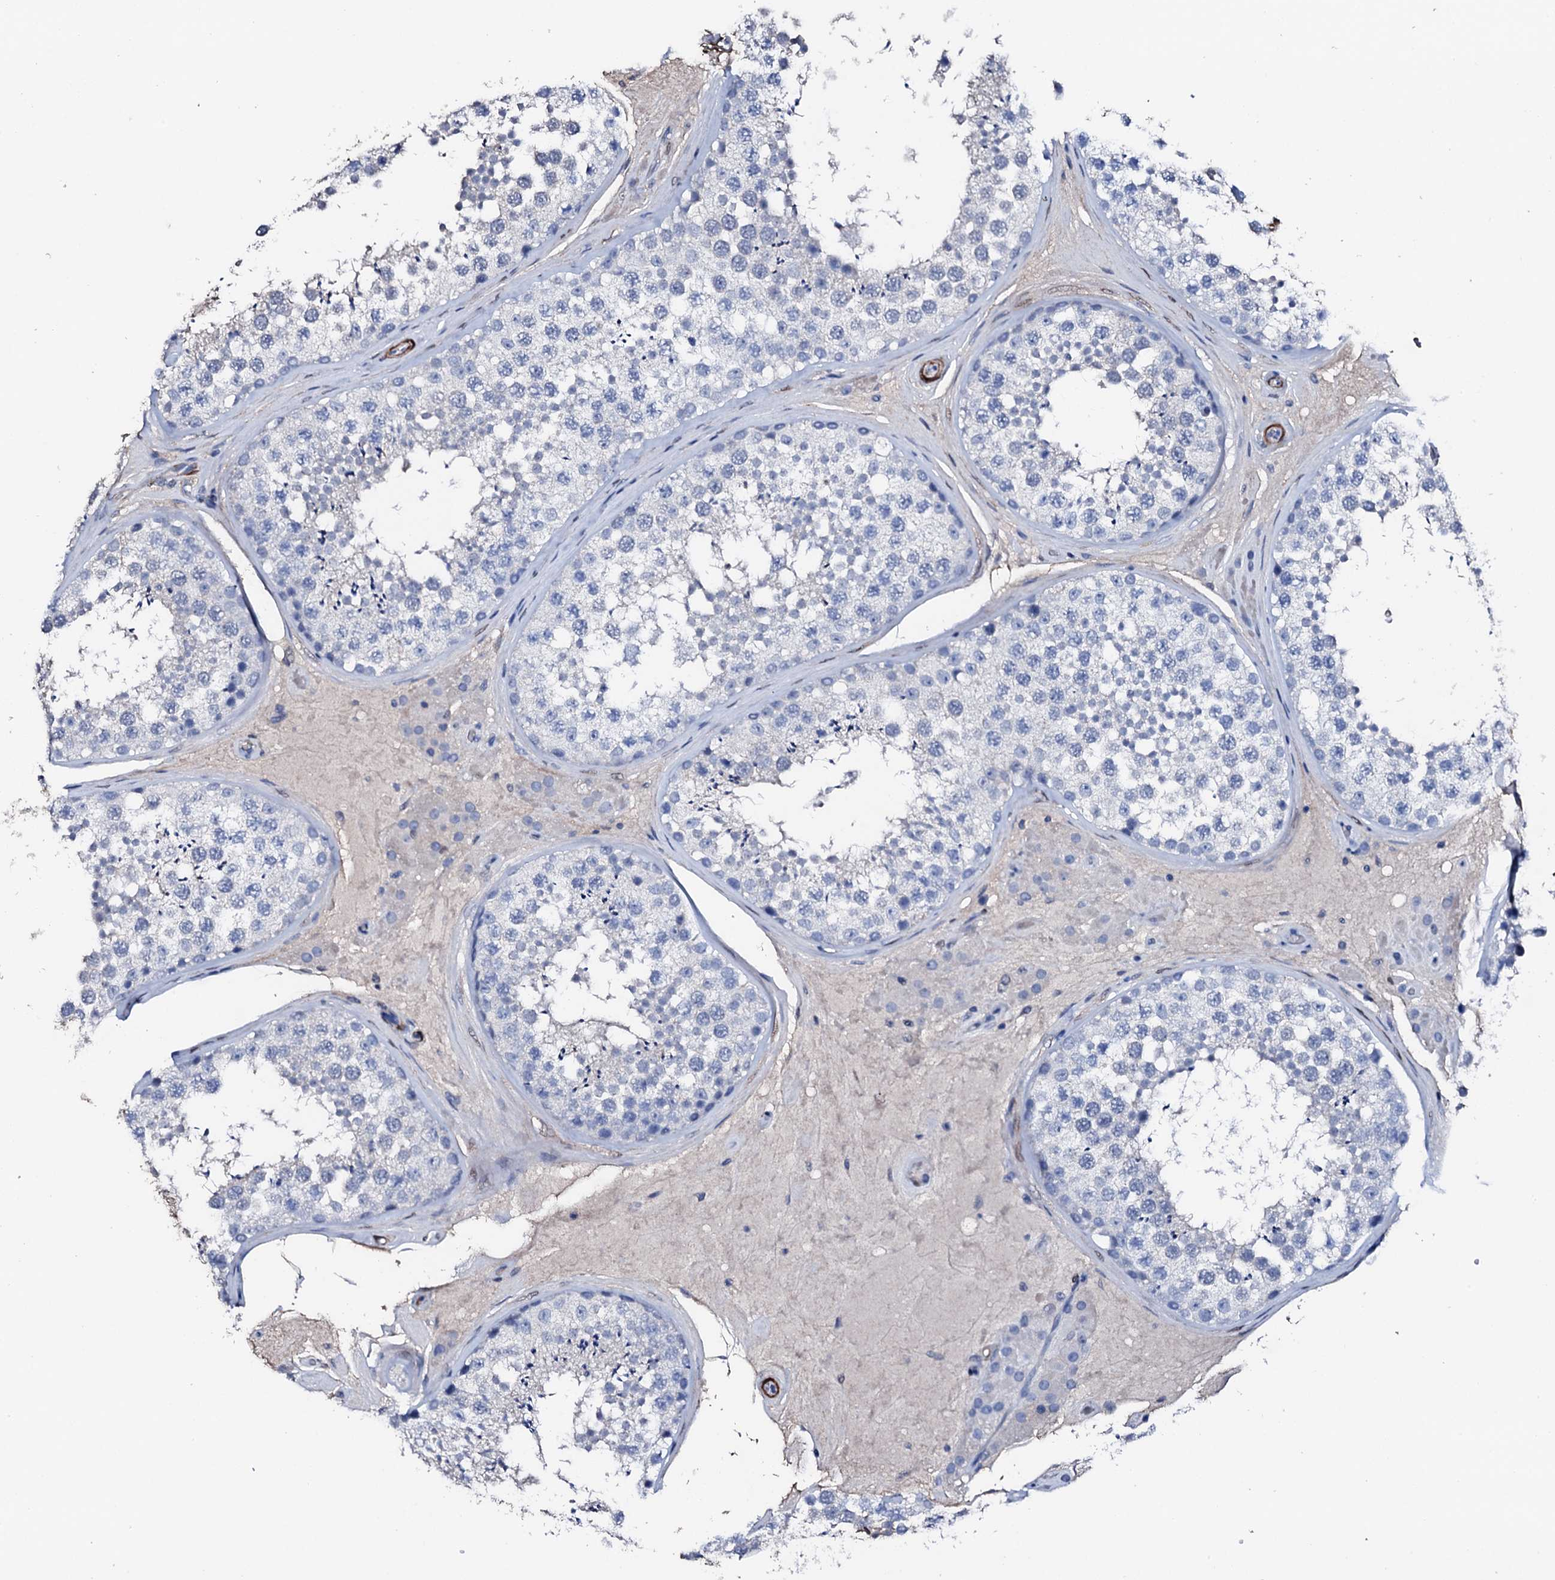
{"staining": {"intensity": "negative", "quantity": "none", "location": "none"}, "tissue": "testis", "cell_type": "Cells in seminiferous ducts", "image_type": "normal", "snomed": [{"axis": "morphology", "description": "Normal tissue, NOS"}, {"axis": "topography", "description": "Testis"}], "caption": "Cells in seminiferous ducts are negative for brown protein staining in benign testis. (Immunohistochemistry (ihc), brightfield microscopy, high magnification).", "gene": "NRIP2", "patient": {"sex": "male", "age": 46}}